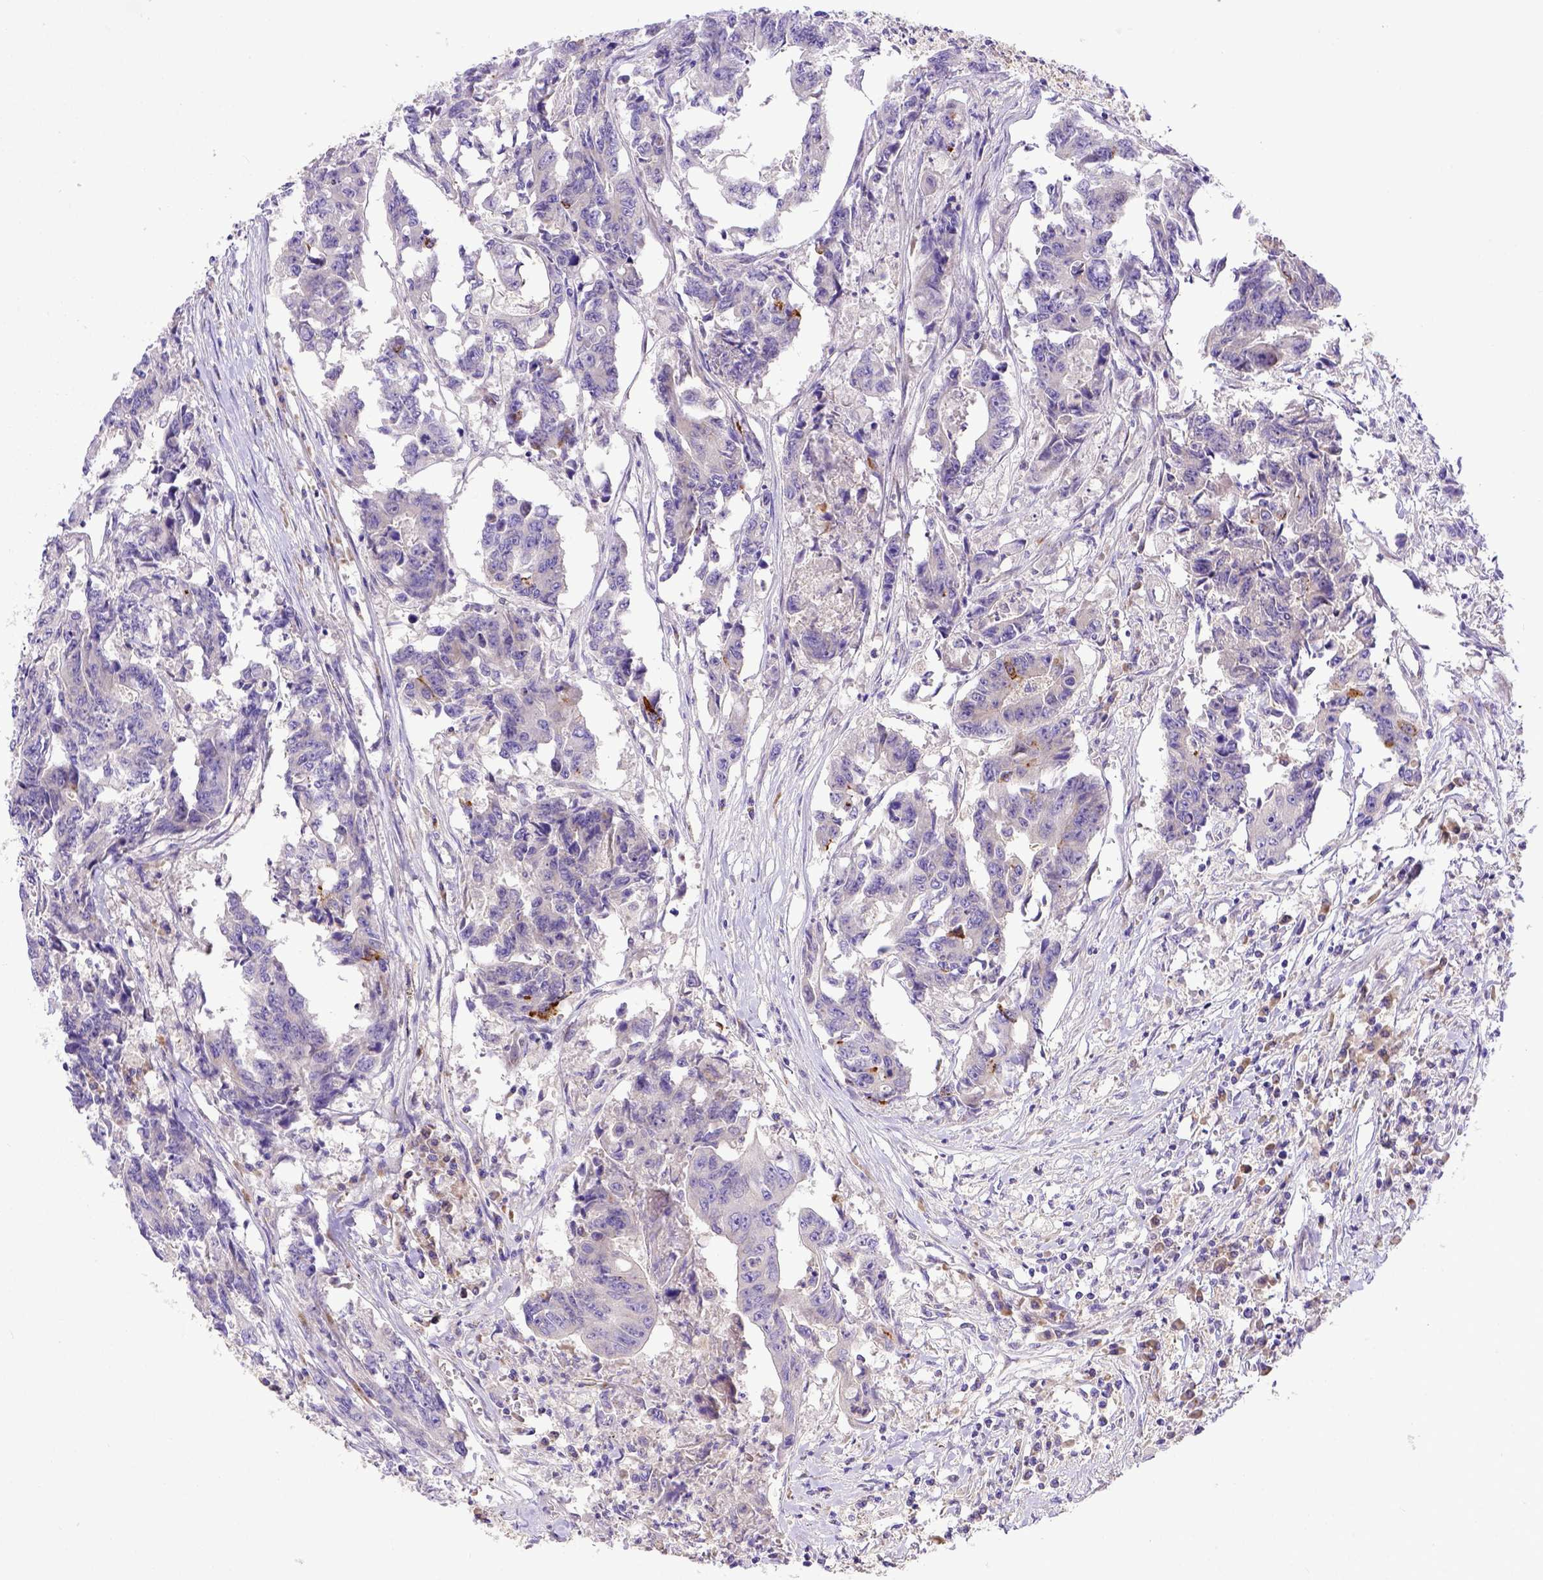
{"staining": {"intensity": "moderate", "quantity": "<25%", "location": "cytoplasmic/membranous"}, "tissue": "colorectal cancer", "cell_type": "Tumor cells", "image_type": "cancer", "snomed": [{"axis": "morphology", "description": "Adenocarcinoma, NOS"}, {"axis": "topography", "description": "Rectum"}], "caption": "Immunohistochemistry of human colorectal cancer (adenocarcinoma) reveals low levels of moderate cytoplasmic/membranous staining in about <25% of tumor cells. The staining was performed using DAB (3,3'-diaminobenzidine) to visualize the protein expression in brown, while the nuclei were stained in blue with hematoxylin (Magnification: 20x).", "gene": "CFAP300", "patient": {"sex": "male", "age": 54}}